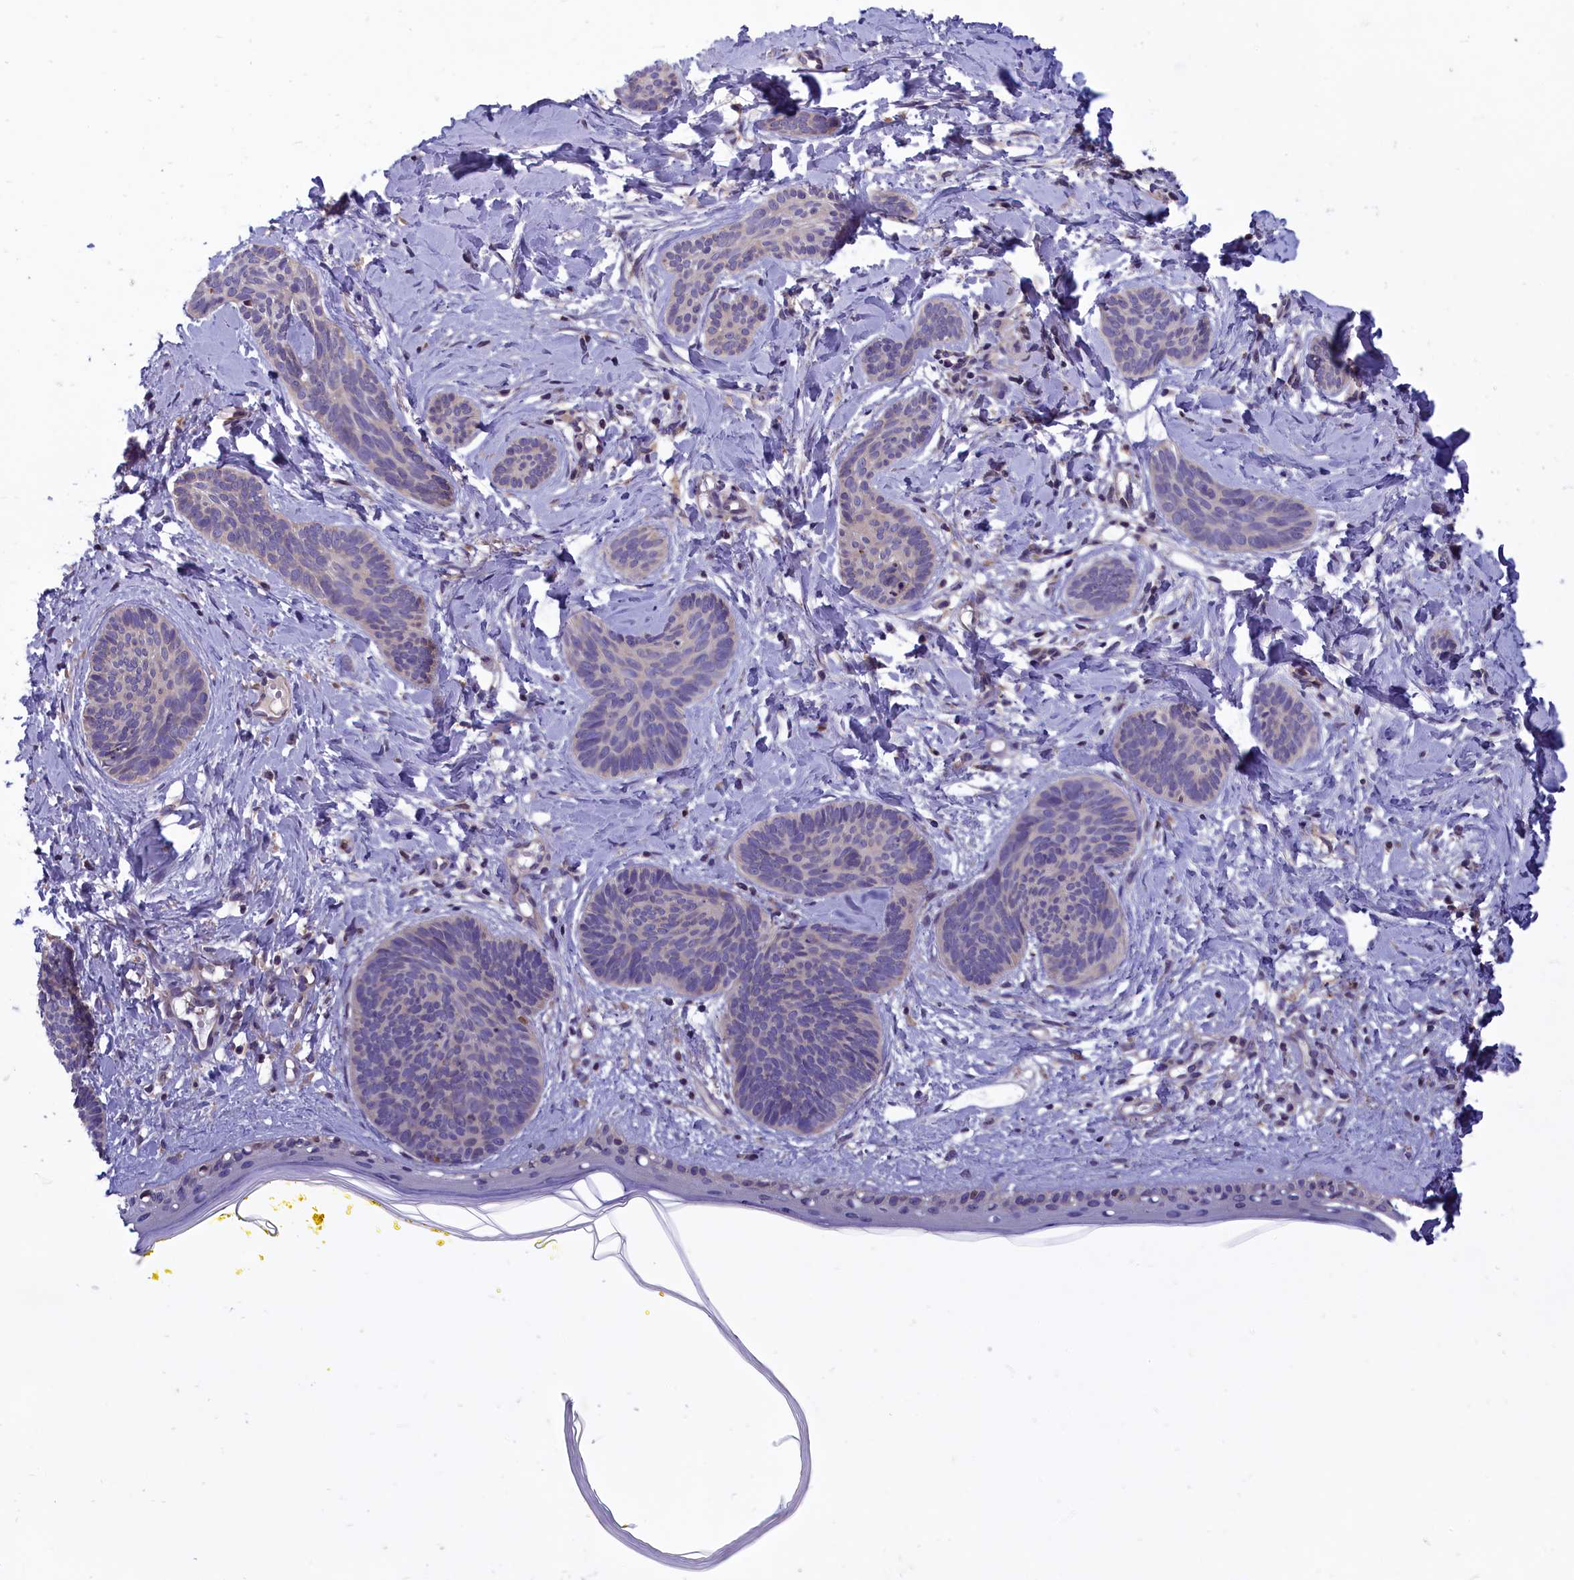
{"staining": {"intensity": "negative", "quantity": "none", "location": "none"}, "tissue": "skin cancer", "cell_type": "Tumor cells", "image_type": "cancer", "snomed": [{"axis": "morphology", "description": "Basal cell carcinoma"}, {"axis": "topography", "description": "Skin"}], "caption": "The image exhibits no staining of tumor cells in skin cancer.", "gene": "AMDHD2", "patient": {"sex": "female", "age": 81}}